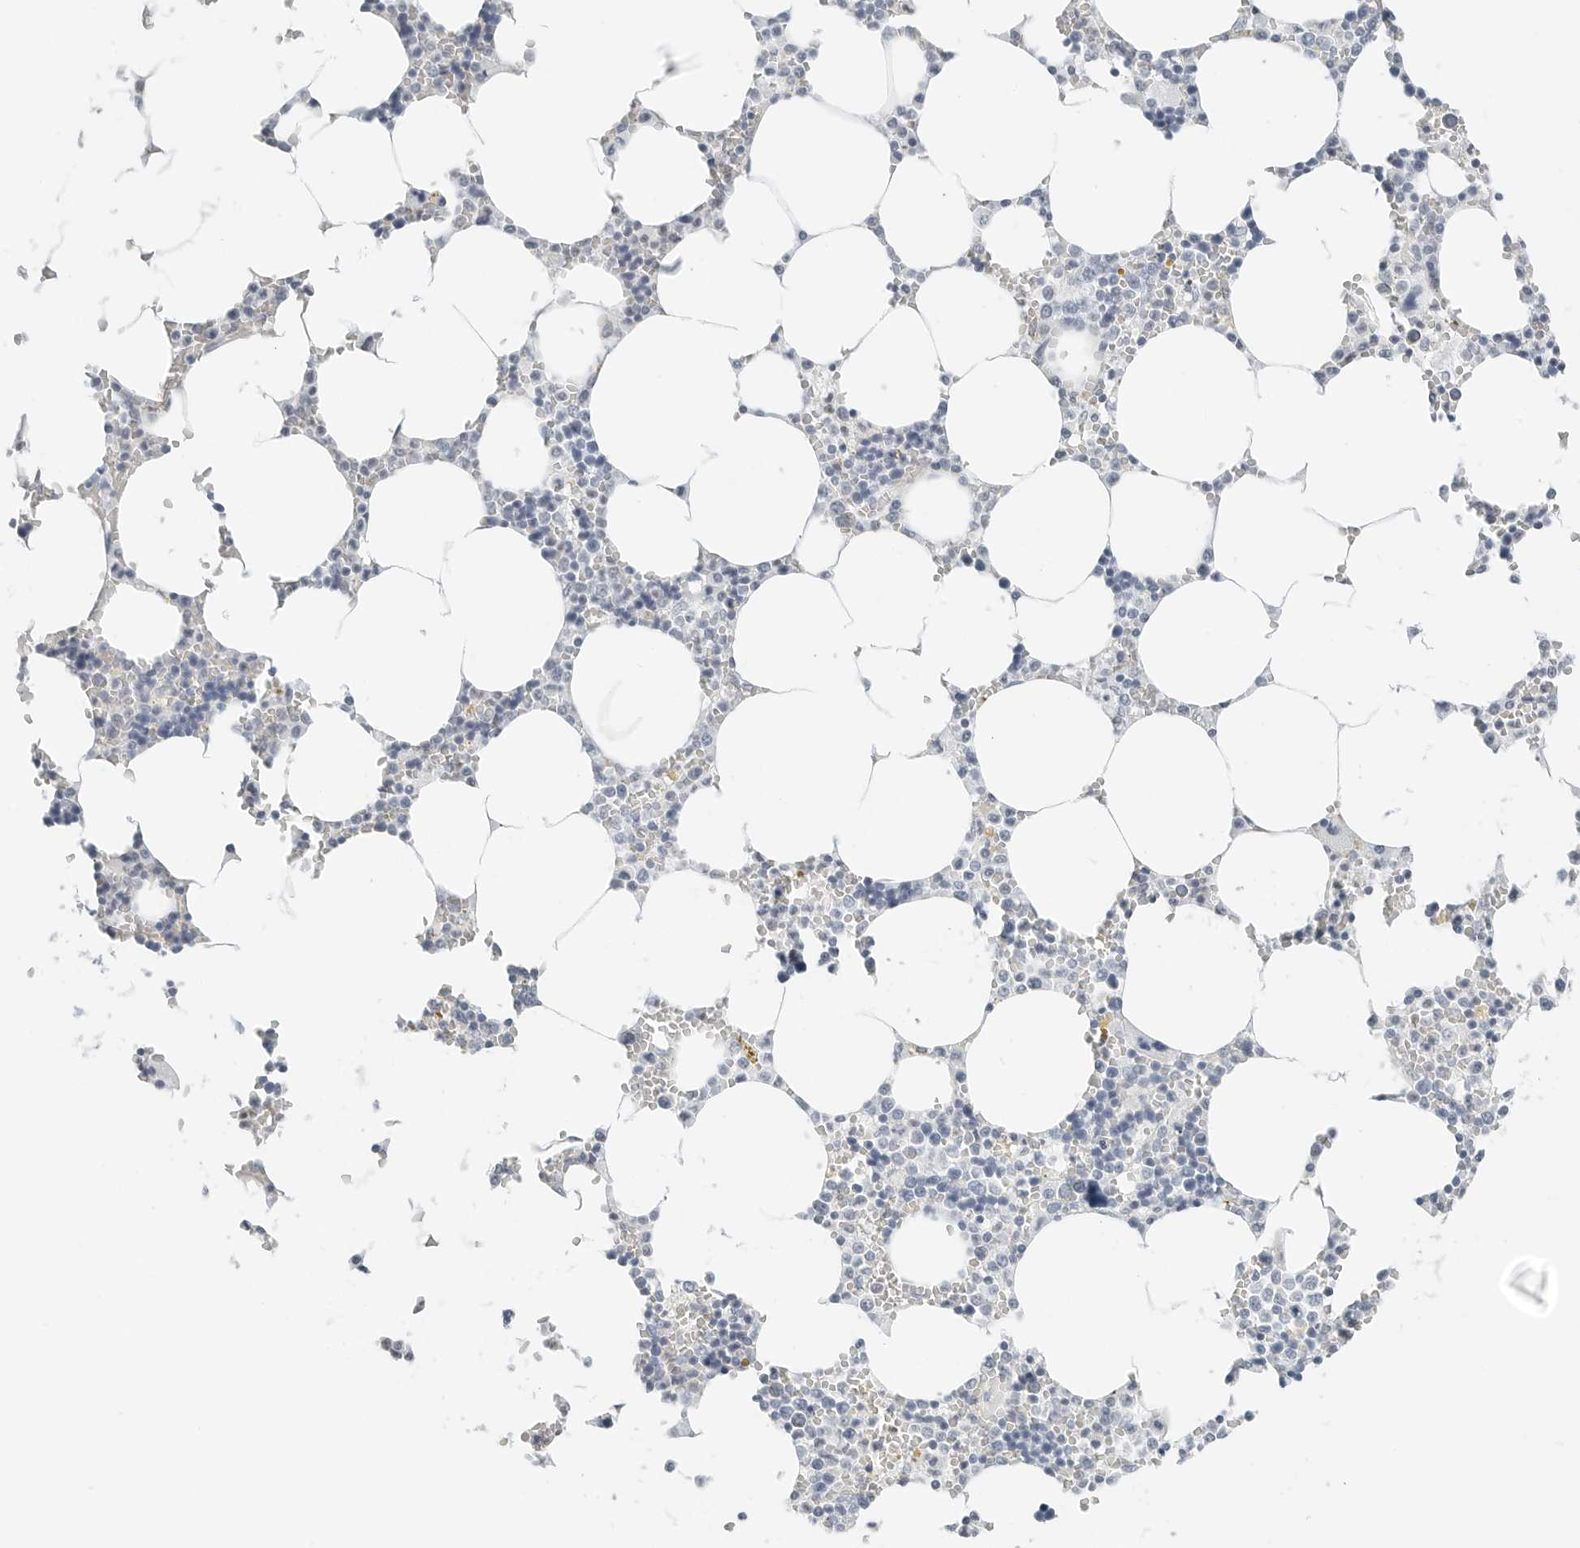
{"staining": {"intensity": "negative", "quantity": "none", "location": "none"}, "tissue": "bone marrow", "cell_type": "Hematopoietic cells", "image_type": "normal", "snomed": [{"axis": "morphology", "description": "Normal tissue, NOS"}, {"axis": "topography", "description": "Bone marrow"}], "caption": "High power microscopy photomicrograph of an immunohistochemistry photomicrograph of unremarkable bone marrow, revealing no significant expression in hematopoietic cells.", "gene": "P4HA2", "patient": {"sex": "male", "age": 70}}